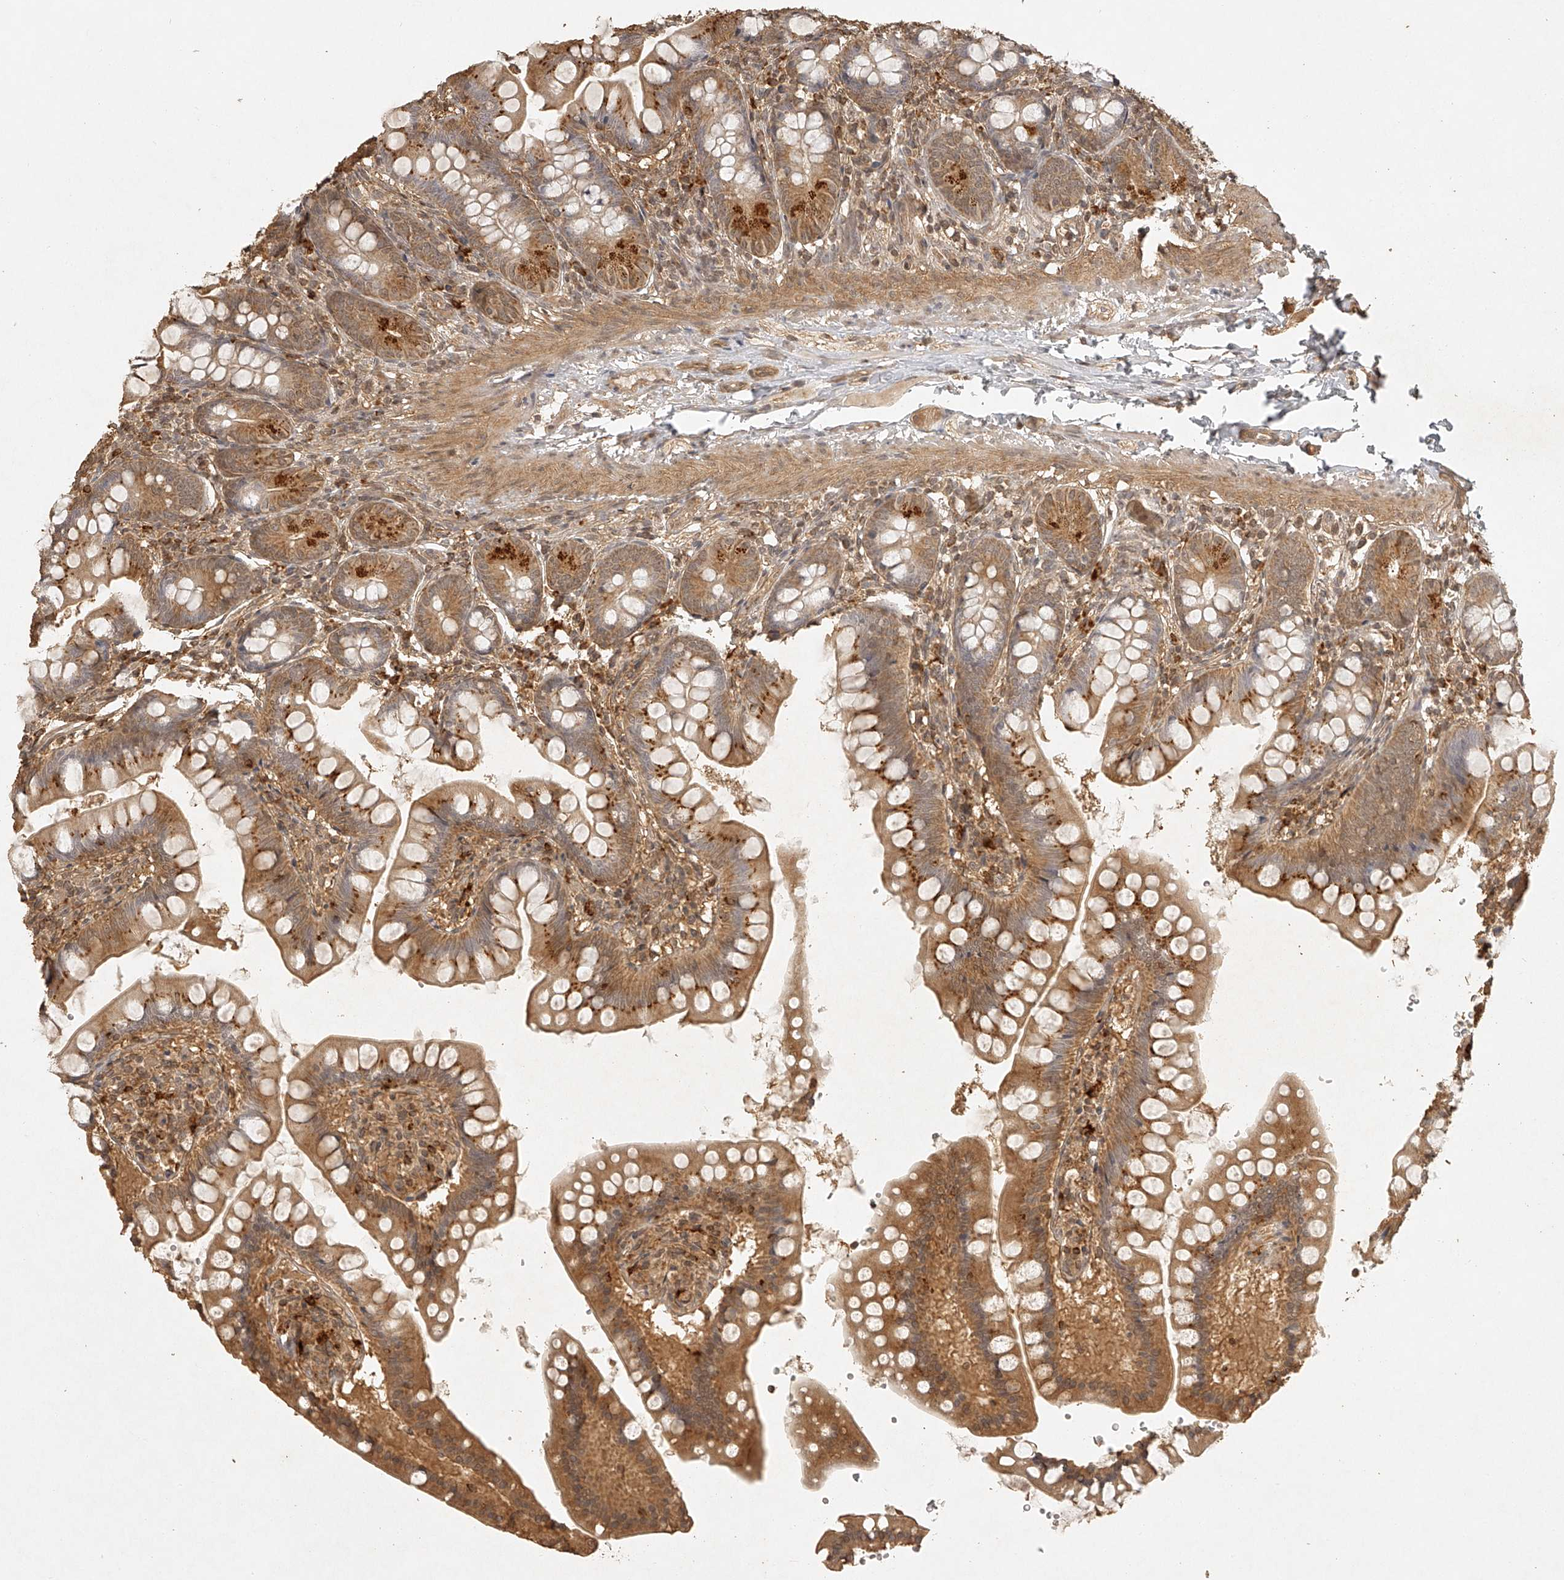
{"staining": {"intensity": "moderate", "quantity": ">75%", "location": "cytoplasmic/membranous"}, "tissue": "small intestine", "cell_type": "Glandular cells", "image_type": "normal", "snomed": [{"axis": "morphology", "description": "Normal tissue, NOS"}, {"axis": "topography", "description": "Small intestine"}], "caption": "Brown immunohistochemical staining in normal small intestine exhibits moderate cytoplasmic/membranous positivity in about >75% of glandular cells.", "gene": "BCL2L11", "patient": {"sex": "male", "age": 7}}